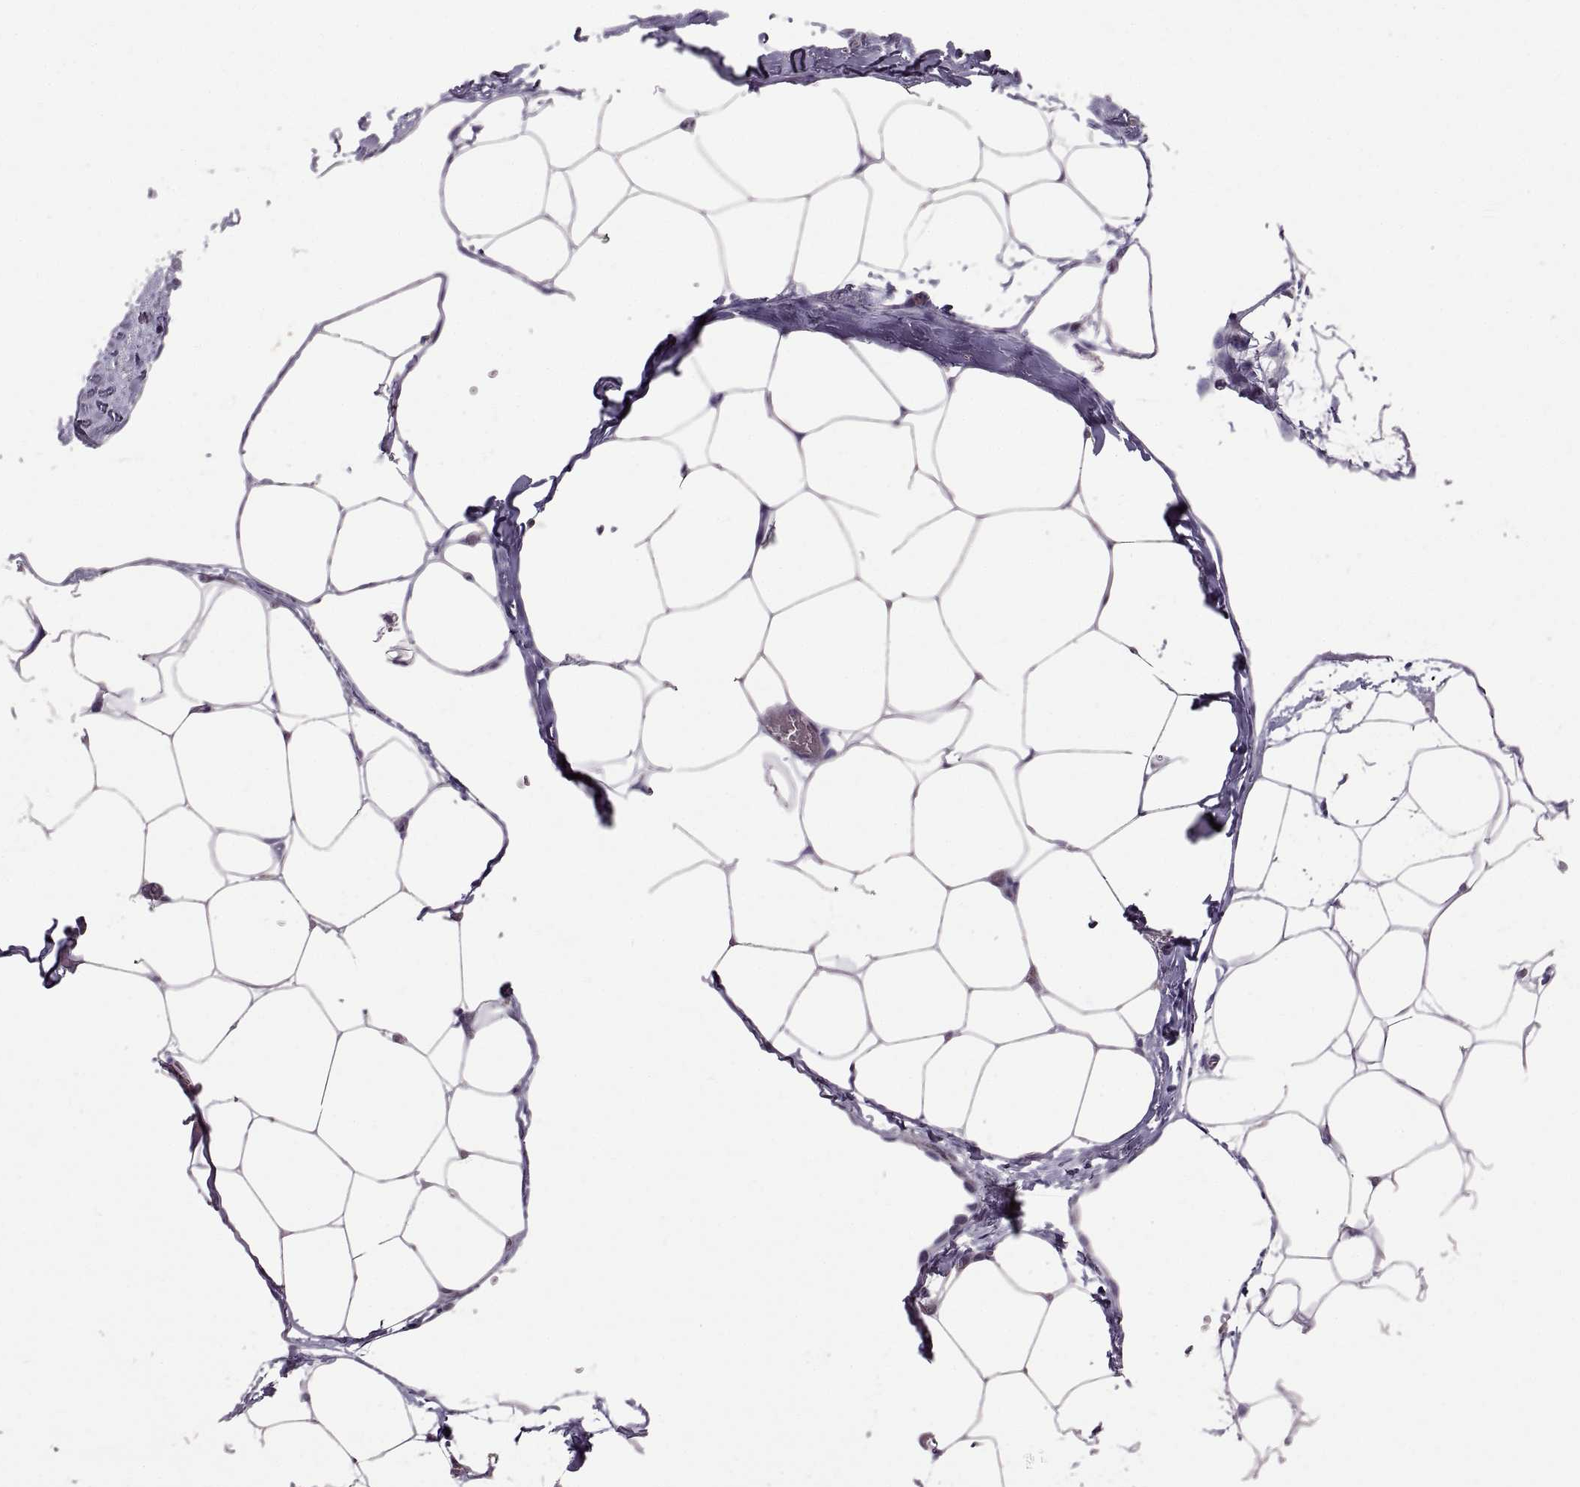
{"staining": {"intensity": "negative", "quantity": "none", "location": "none"}, "tissue": "adipose tissue", "cell_type": "Adipocytes", "image_type": "normal", "snomed": [{"axis": "morphology", "description": "Normal tissue, NOS"}, {"axis": "topography", "description": "Adipose tissue"}], "caption": "Protein analysis of unremarkable adipose tissue shows no significant expression in adipocytes. (Stains: DAB immunohistochemistry with hematoxylin counter stain, Microscopy: brightfield microscopy at high magnification).", "gene": "ARSL", "patient": {"sex": "male", "age": 57}}